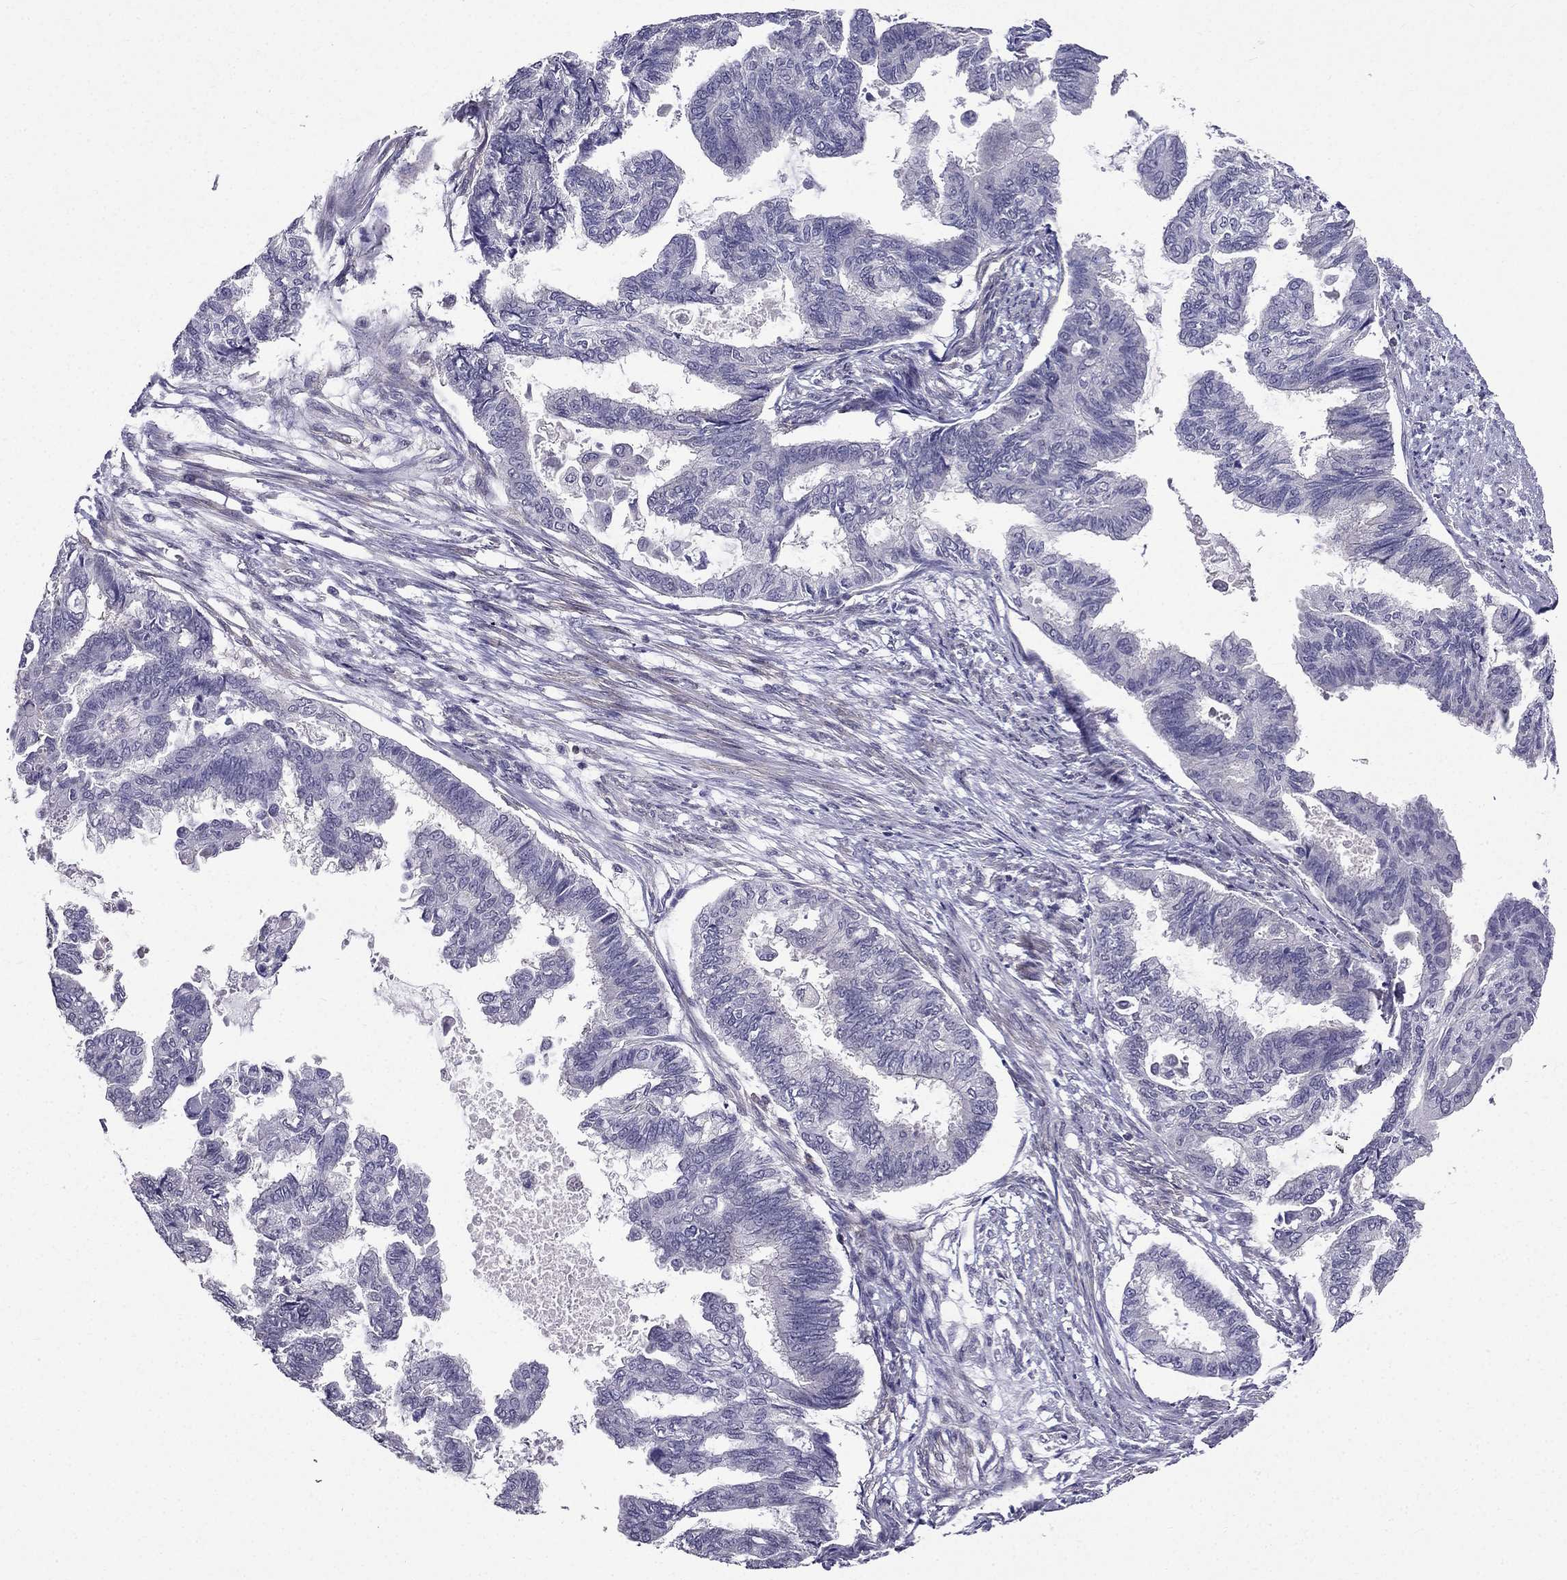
{"staining": {"intensity": "negative", "quantity": "none", "location": "none"}, "tissue": "endometrial cancer", "cell_type": "Tumor cells", "image_type": "cancer", "snomed": [{"axis": "morphology", "description": "Adenocarcinoma, NOS"}, {"axis": "topography", "description": "Endometrium"}], "caption": "Immunohistochemistry (IHC) of endometrial adenocarcinoma displays no staining in tumor cells. Nuclei are stained in blue.", "gene": "AAK1", "patient": {"sex": "female", "age": 86}}